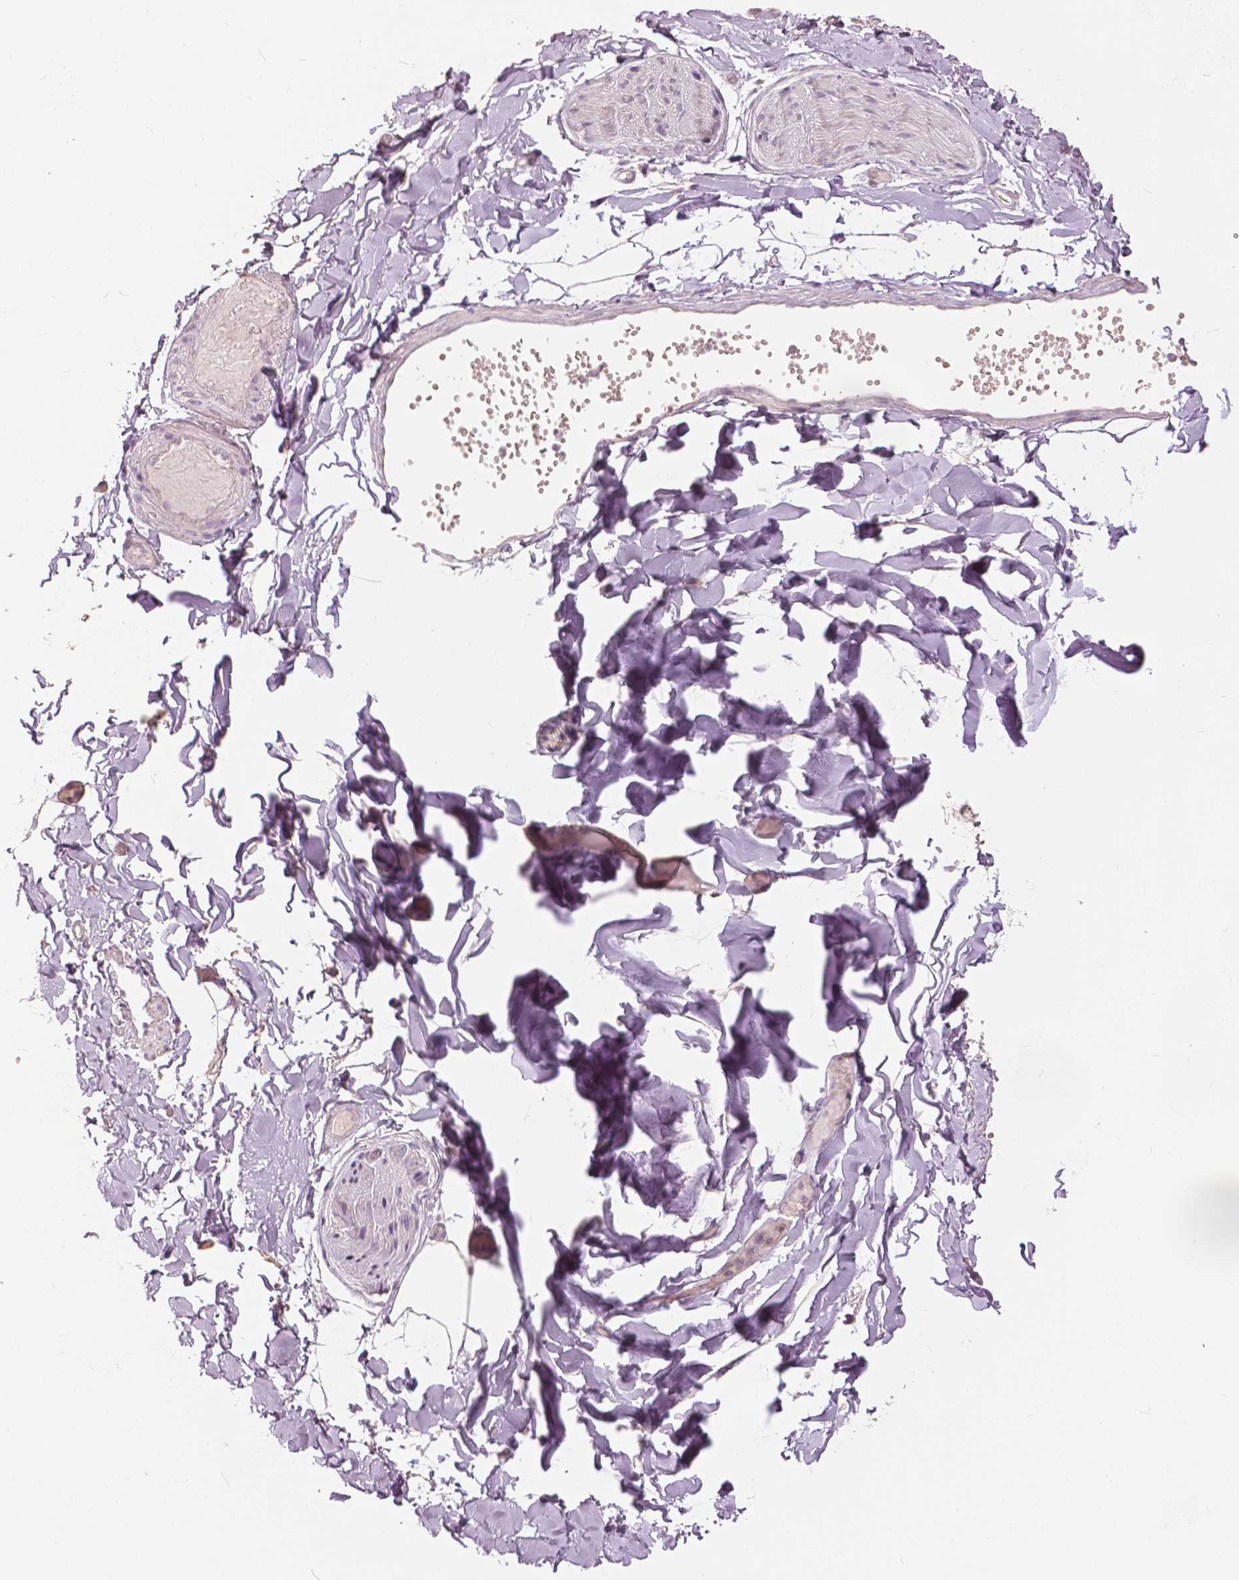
{"staining": {"intensity": "negative", "quantity": "none", "location": "none"}, "tissue": "adipose tissue", "cell_type": "Adipocytes", "image_type": "normal", "snomed": [{"axis": "morphology", "description": "Normal tissue, NOS"}, {"axis": "topography", "description": "Gallbladder"}, {"axis": "topography", "description": "Peripheral nerve tissue"}], "caption": "This photomicrograph is of benign adipose tissue stained with IHC to label a protein in brown with the nuclei are counter-stained blue. There is no expression in adipocytes. The staining is performed using DAB (3,3'-diaminobenzidine) brown chromogen with nuclei counter-stained in using hematoxylin.", "gene": "NANOG", "patient": {"sex": "female", "age": 45}}